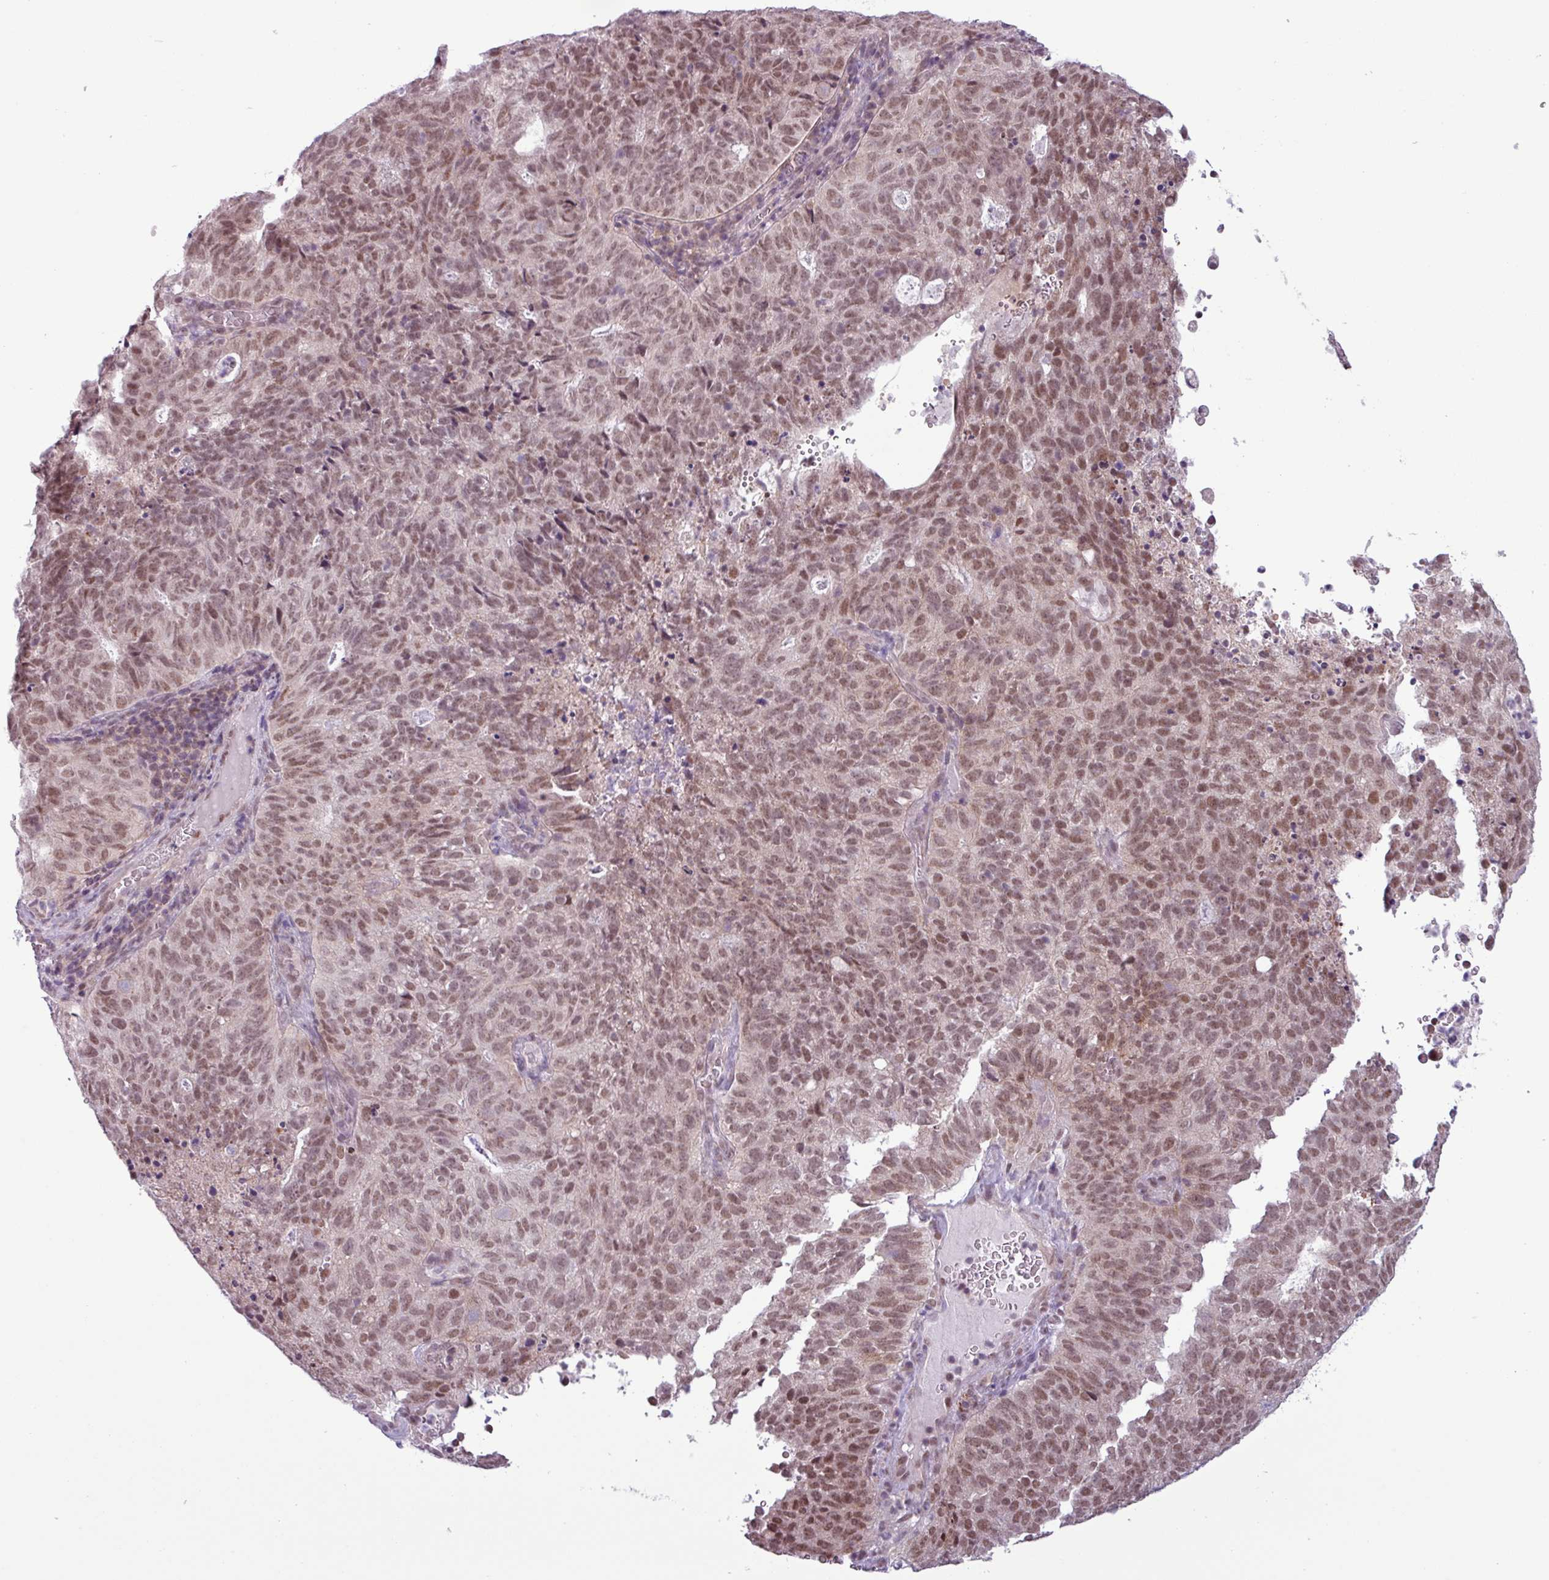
{"staining": {"intensity": "moderate", "quantity": ">75%", "location": "nuclear"}, "tissue": "cervical cancer", "cell_type": "Tumor cells", "image_type": "cancer", "snomed": [{"axis": "morphology", "description": "Adenocarcinoma, NOS"}, {"axis": "topography", "description": "Cervix"}], "caption": "This image exhibits immunohistochemistry staining of adenocarcinoma (cervical), with medium moderate nuclear positivity in about >75% of tumor cells.", "gene": "NOTCH2", "patient": {"sex": "female", "age": 38}}